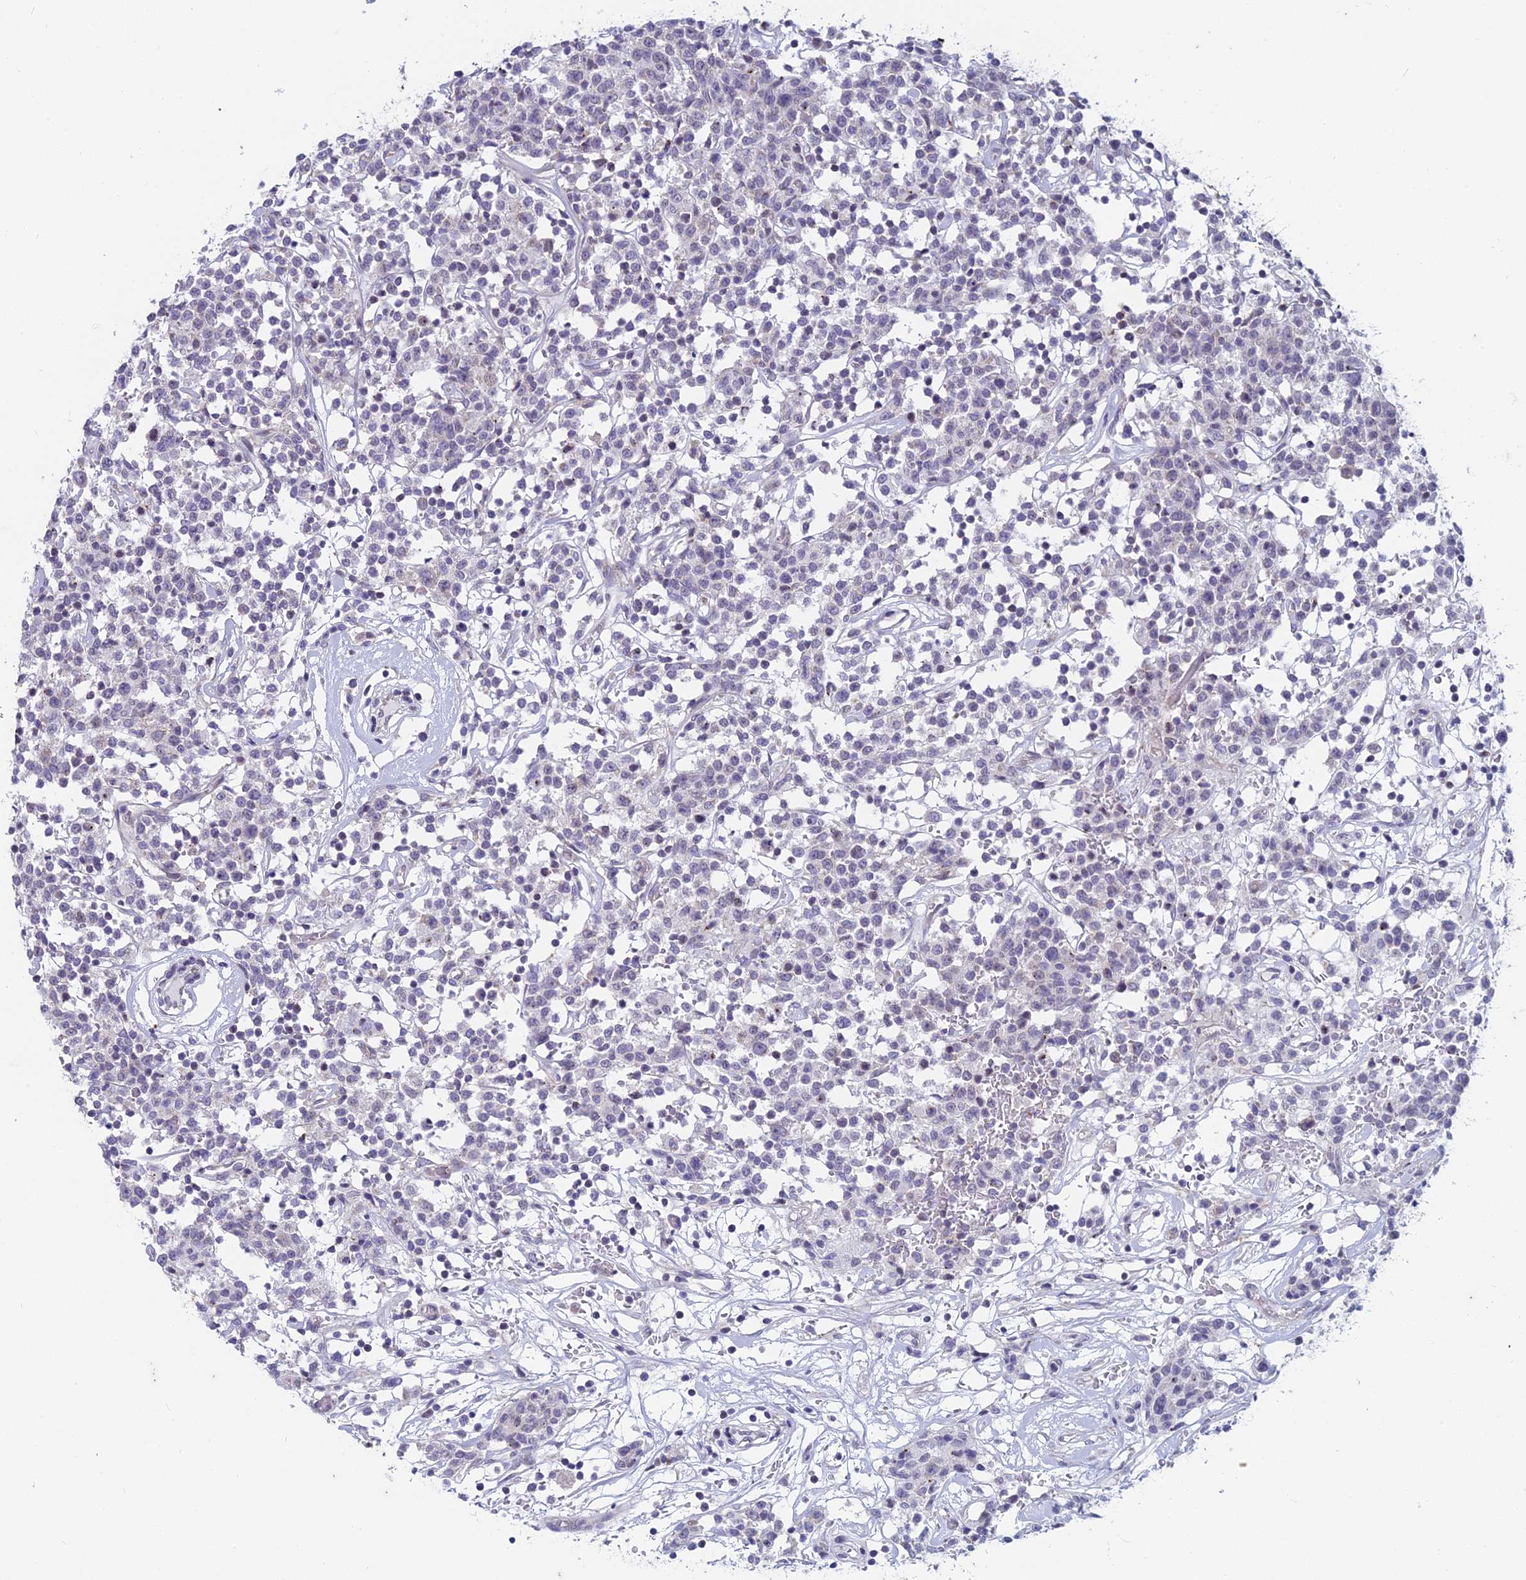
{"staining": {"intensity": "negative", "quantity": "none", "location": "none"}, "tissue": "lymphoma", "cell_type": "Tumor cells", "image_type": "cancer", "snomed": [{"axis": "morphology", "description": "Malignant lymphoma, non-Hodgkin's type, Low grade"}, {"axis": "topography", "description": "Small intestine"}], "caption": "High magnification brightfield microscopy of lymphoma stained with DAB (3,3'-diaminobenzidine) (brown) and counterstained with hematoxylin (blue): tumor cells show no significant positivity. (DAB (3,3'-diaminobenzidine) immunohistochemistry (IHC) with hematoxylin counter stain).", "gene": "EEF2KMT", "patient": {"sex": "female", "age": 59}}